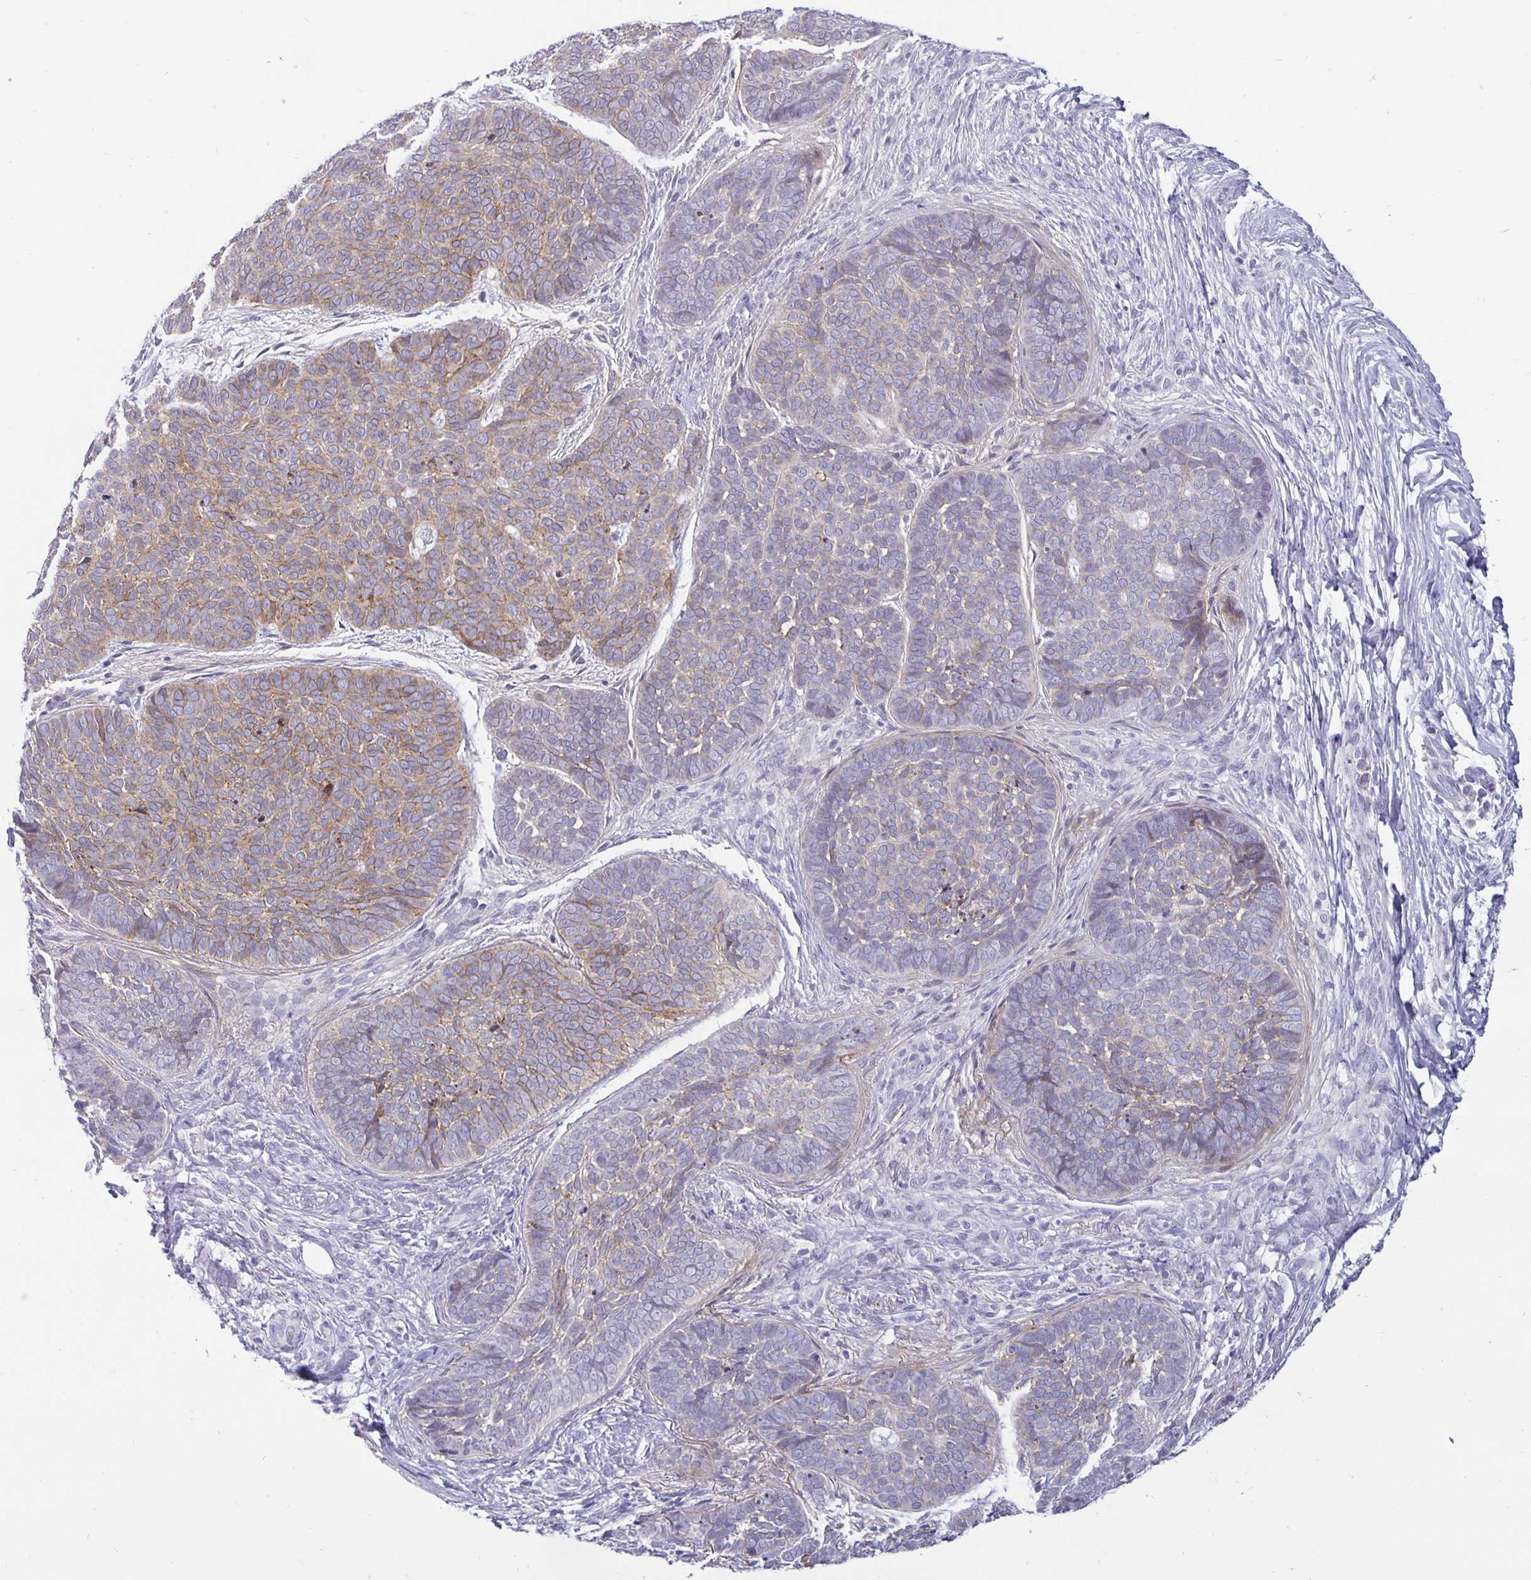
{"staining": {"intensity": "weak", "quantity": "25%-75%", "location": "cytoplasmic/membranous"}, "tissue": "skin cancer", "cell_type": "Tumor cells", "image_type": "cancer", "snomed": [{"axis": "morphology", "description": "Basal cell carcinoma"}, {"axis": "topography", "description": "Skin"}, {"axis": "topography", "description": "Skin of nose"}], "caption": "Immunohistochemical staining of skin cancer shows low levels of weak cytoplasmic/membranous expression in approximately 25%-75% of tumor cells.", "gene": "ERBB2", "patient": {"sex": "female", "age": 81}}